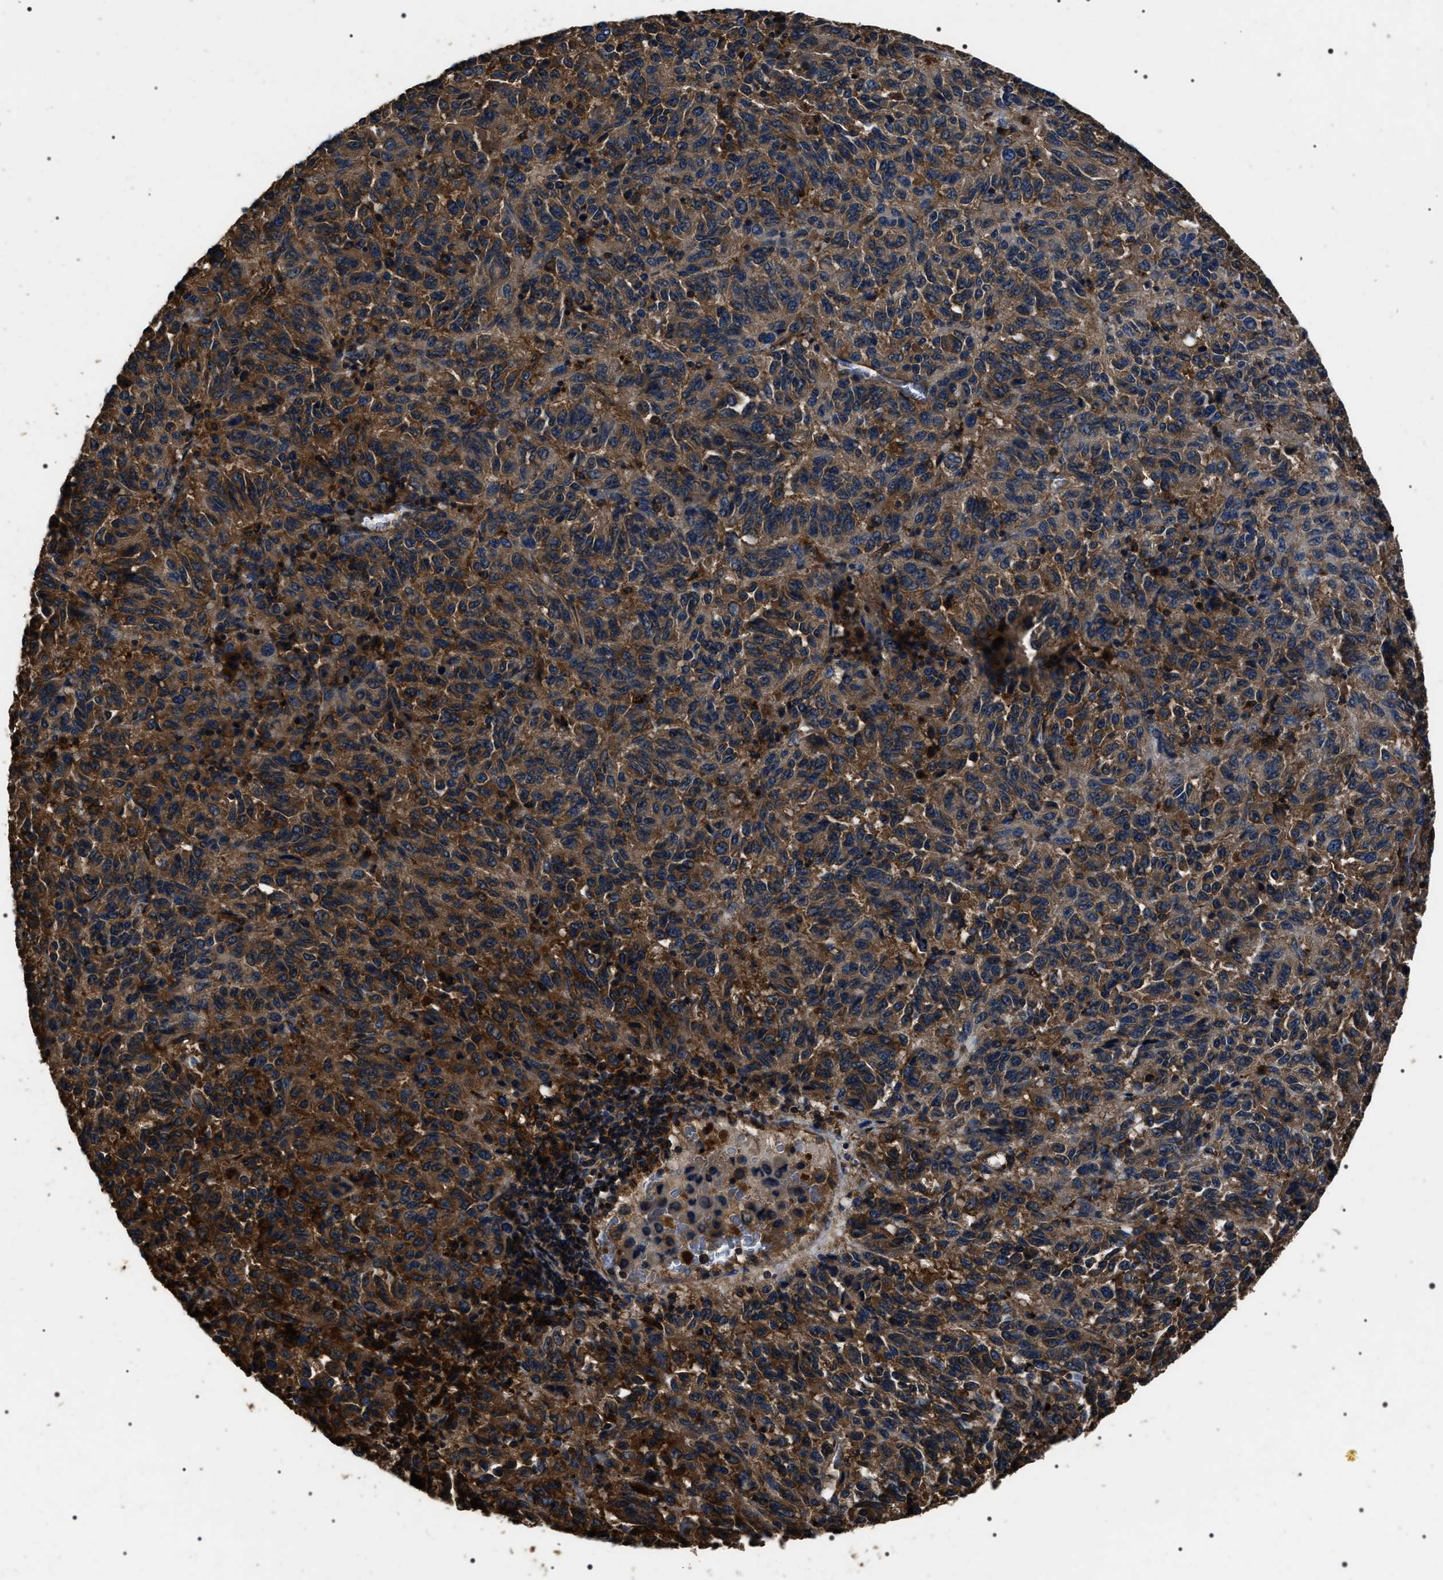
{"staining": {"intensity": "strong", "quantity": "25%-75%", "location": "cytoplasmic/membranous"}, "tissue": "melanoma", "cell_type": "Tumor cells", "image_type": "cancer", "snomed": [{"axis": "morphology", "description": "Malignant melanoma, Metastatic site"}, {"axis": "topography", "description": "Lung"}], "caption": "Protein staining of melanoma tissue displays strong cytoplasmic/membranous expression in approximately 25%-75% of tumor cells.", "gene": "HSCB", "patient": {"sex": "male", "age": 64}}